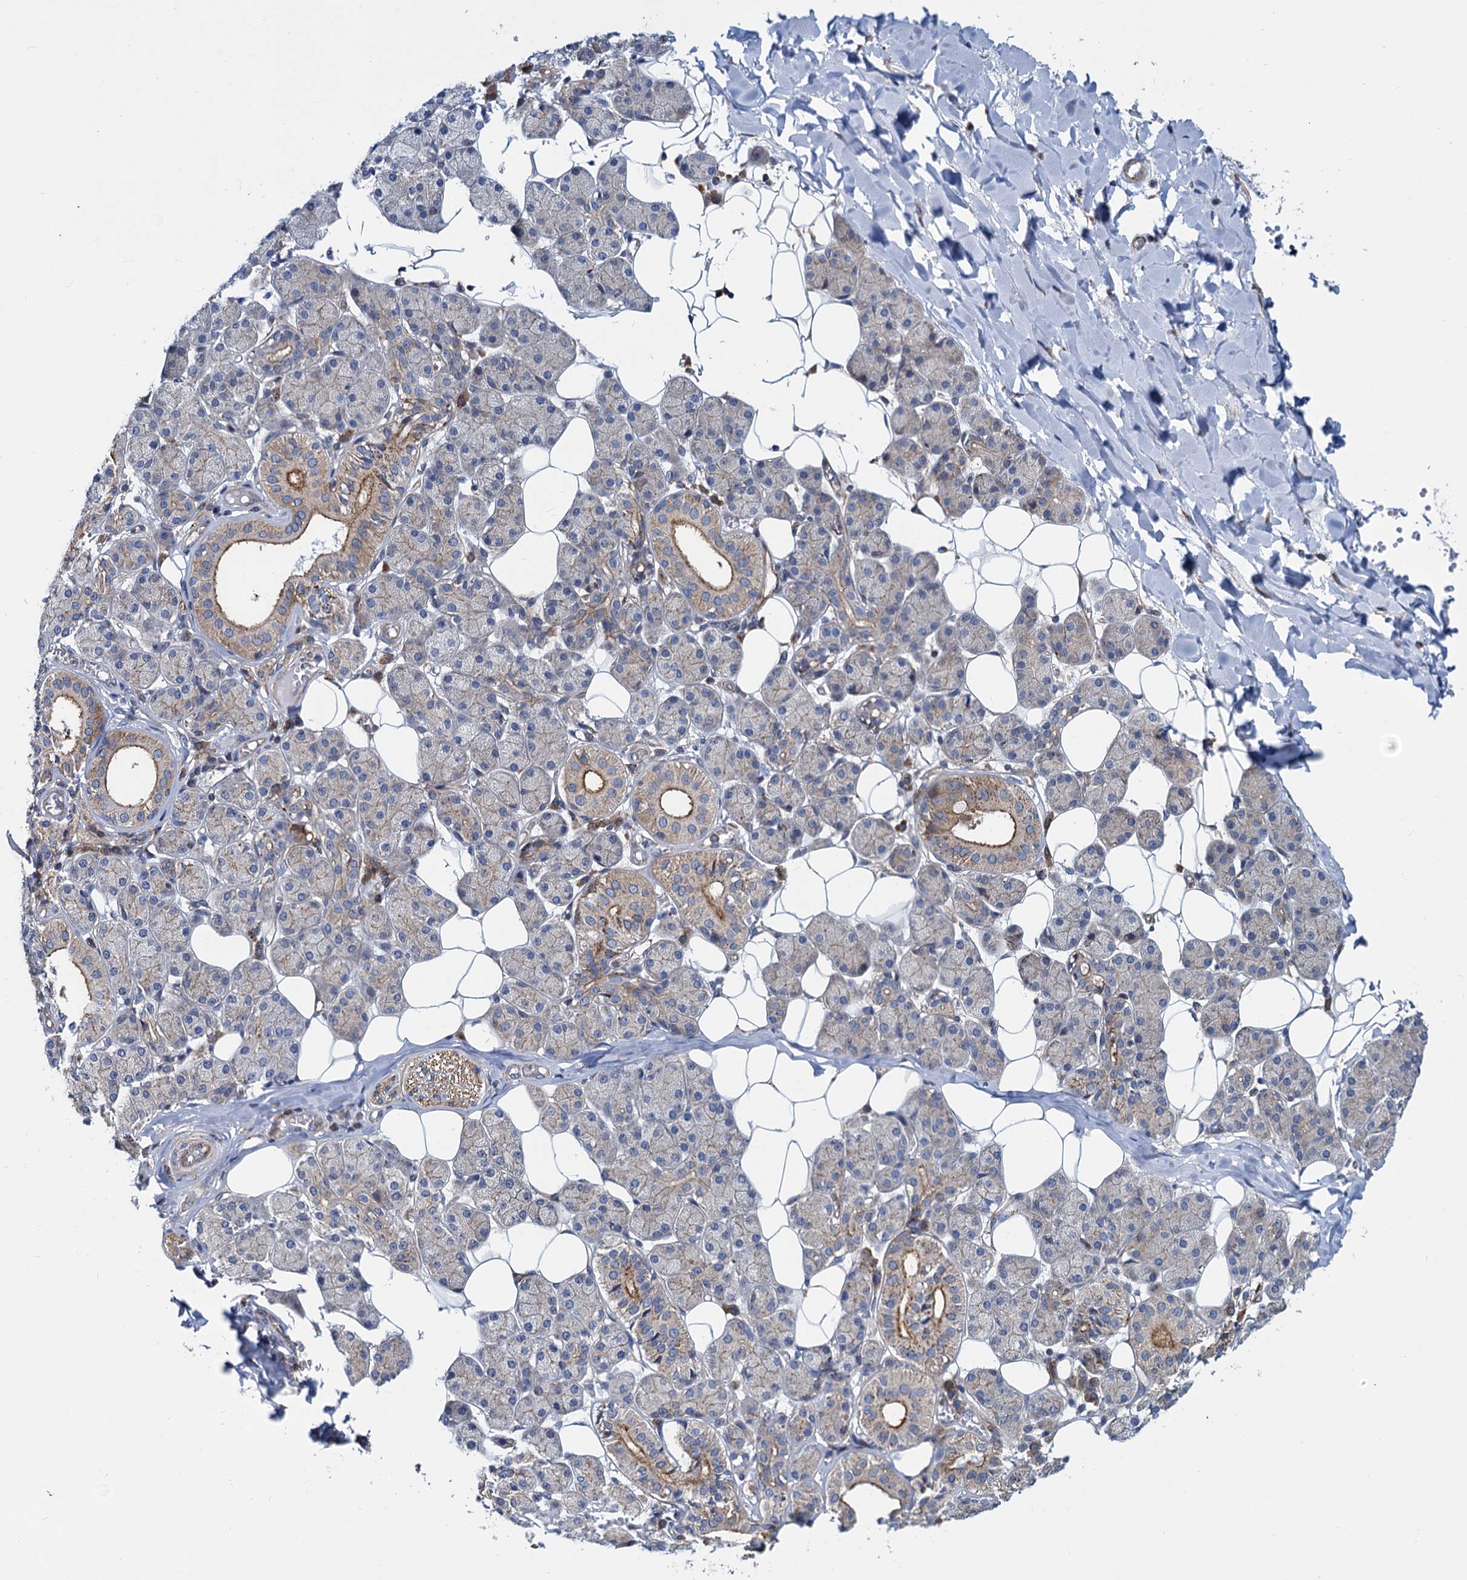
{"staining": {"intensity": "moderate", "quantity": "25%-75%", "location": "cytoplasmic/membranous"}, "tissue": "salivary gland", "cell_type": "Glandular cells", "image_type": "normal", "snomed": [{"axis": "morphology", "description": "Normal tissue, NOS"}, {"axis": "topography", "description": "Salivary gland"}], "caption": "A brown stain shows moderate cytoplasmic/membranous expression of a protein in glandular cells of normal salivary gland. The staining was performed using DAB, with brown indicating positive protein expression. Nuclei are stained blue with hematoxylin.", "gene": "PSEN1", "patient": {"sex": "female", "age": 33}}